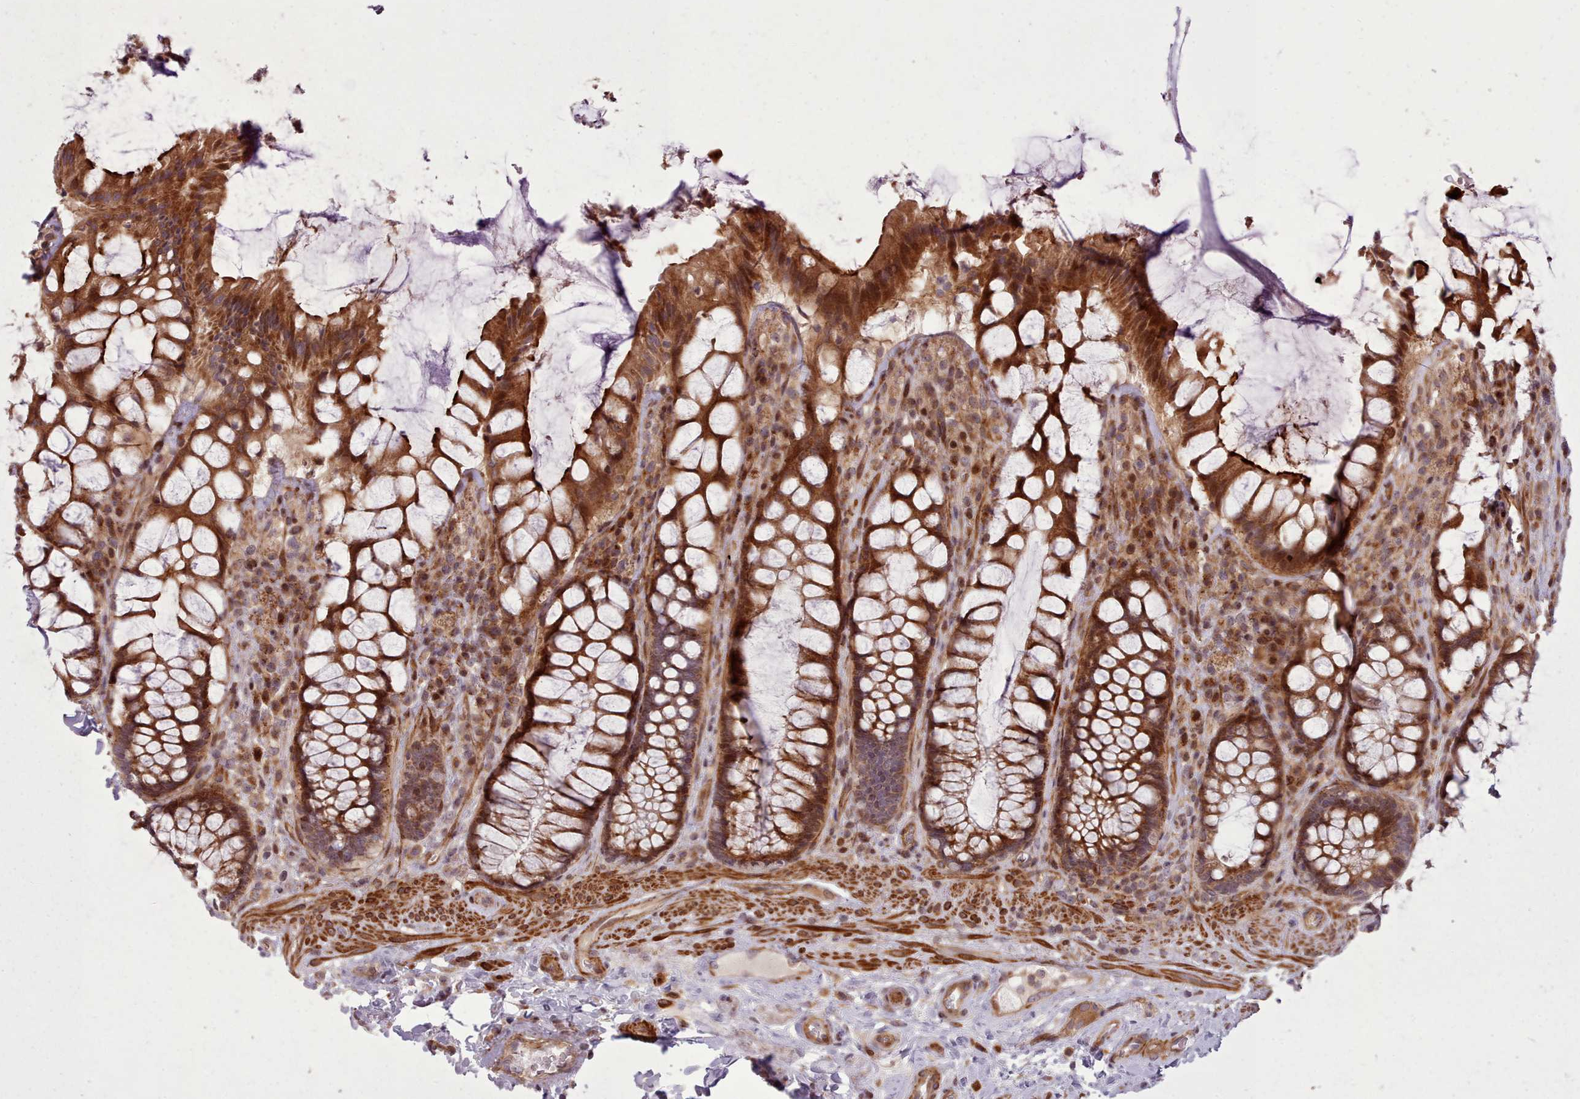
{"staining": {"intensity": "strong", "quantity": ">75%", "location": "cytoplasmic/membranous,nuclear"}, "tissue": "rectum", "cell_type": "Glandular cells", "image_type": "normal", "snomed": [{"axis": "morphology", "description": "Normal tissue, NOS"}, {"axis": "topography", "description": "Rectum"}], "caption": "Immunohistochemistry of unremarkable human rectum demonstrates high levels of strong cytoplasmic/membranous,nuclear staining in about >75% of glandular cells.", "gene": "NLRP7", "patient": {"sex": "female", "age": 58}}